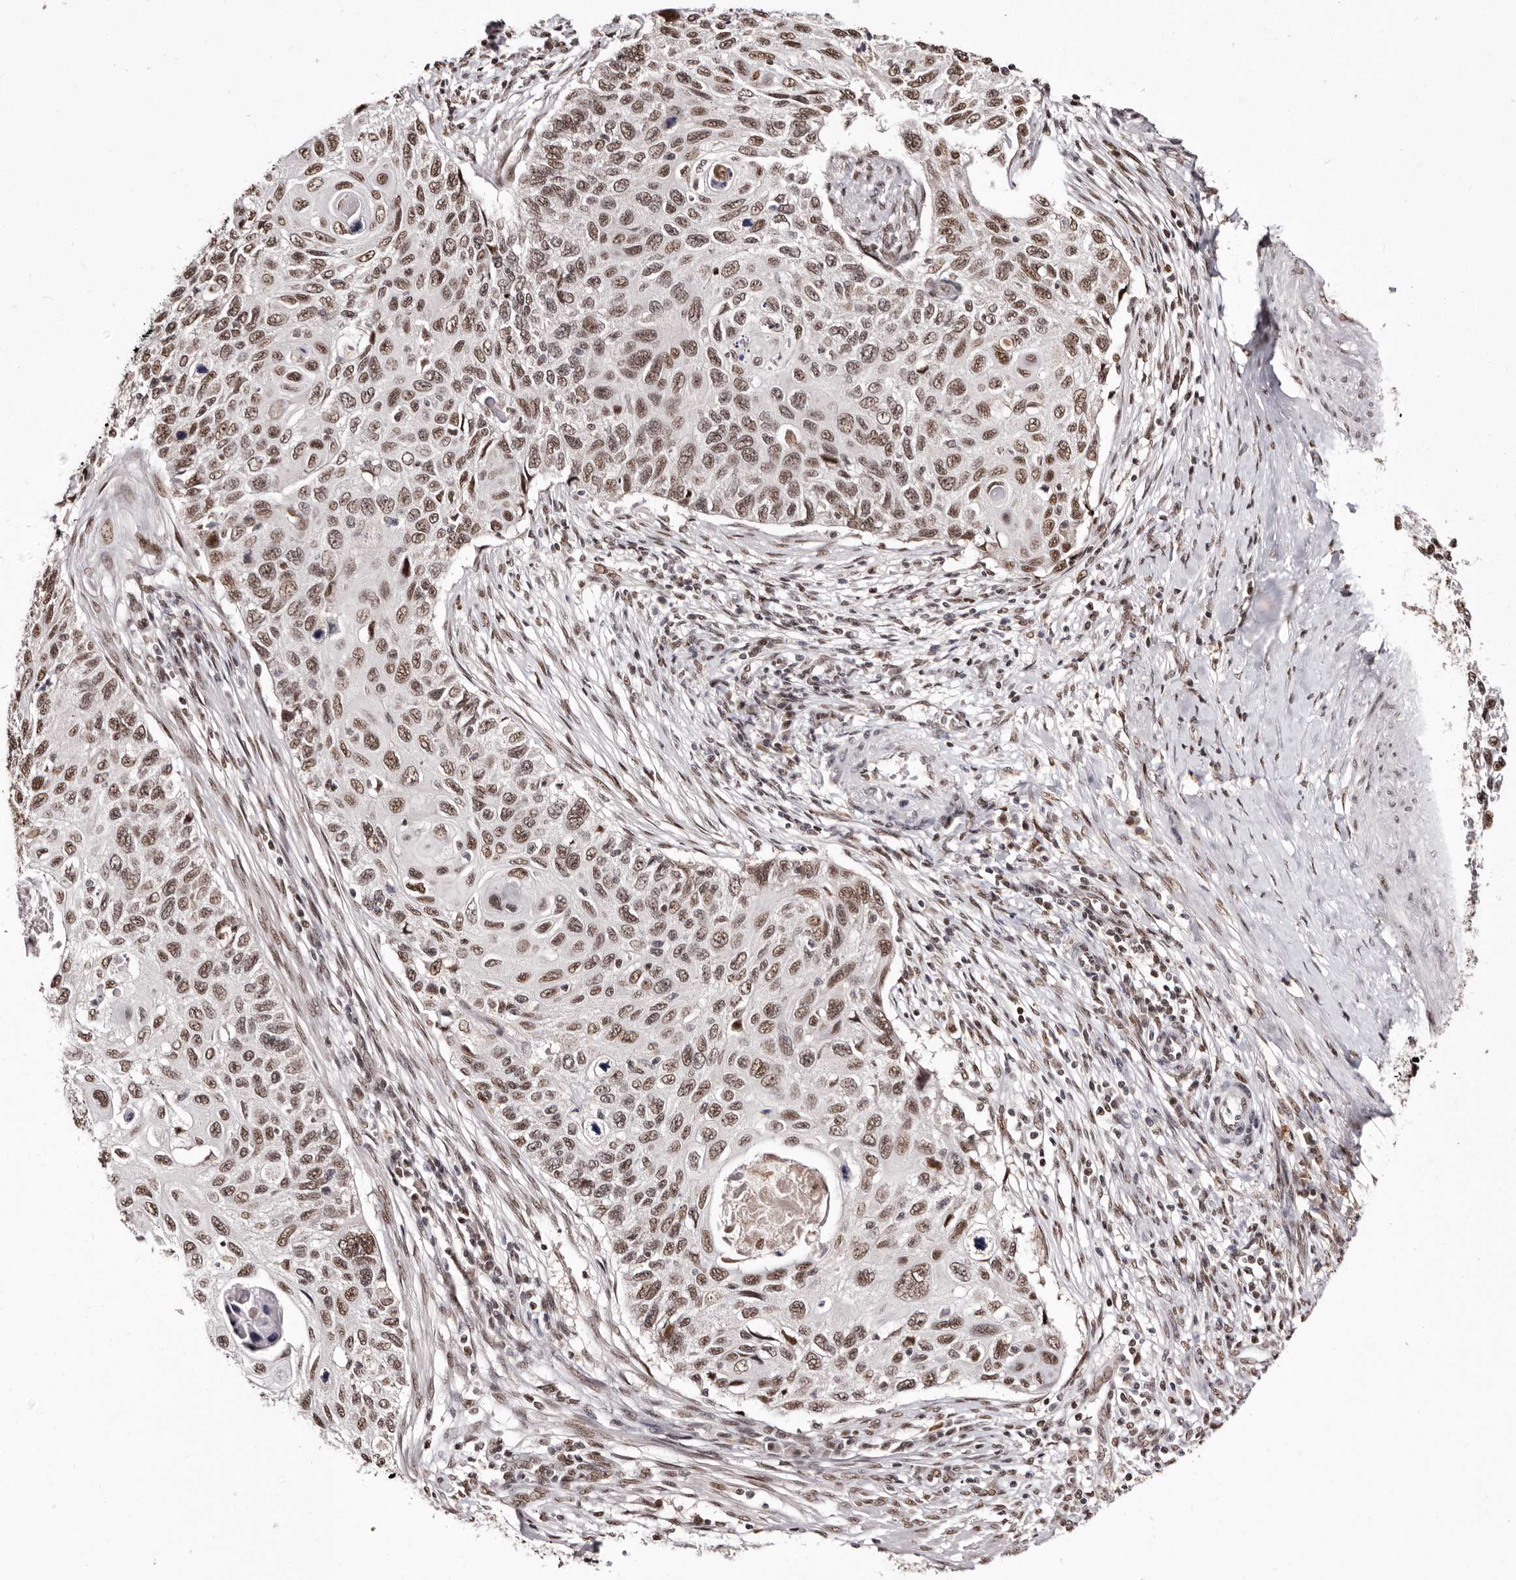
{"staining": {"intensity": "moderate", "quantity": ">75%", "location": "nuclear"}, "tissue": "cervical cancer", "cell_type": "Tumor cells", "image_type": "cancer", "snomed": [{"axis": "morphology", "description": "Squamous cell carcinoma, NOS"}, {"axis": "topography", "description": "Cervix"}], "caption": "Cervical cancer (squamous cell carcinoma) stained with a protein marker reveals moderate staining in tumor cells.", "gene": "ANAPC11", "patient": {"sex": "female", "age": 70}}